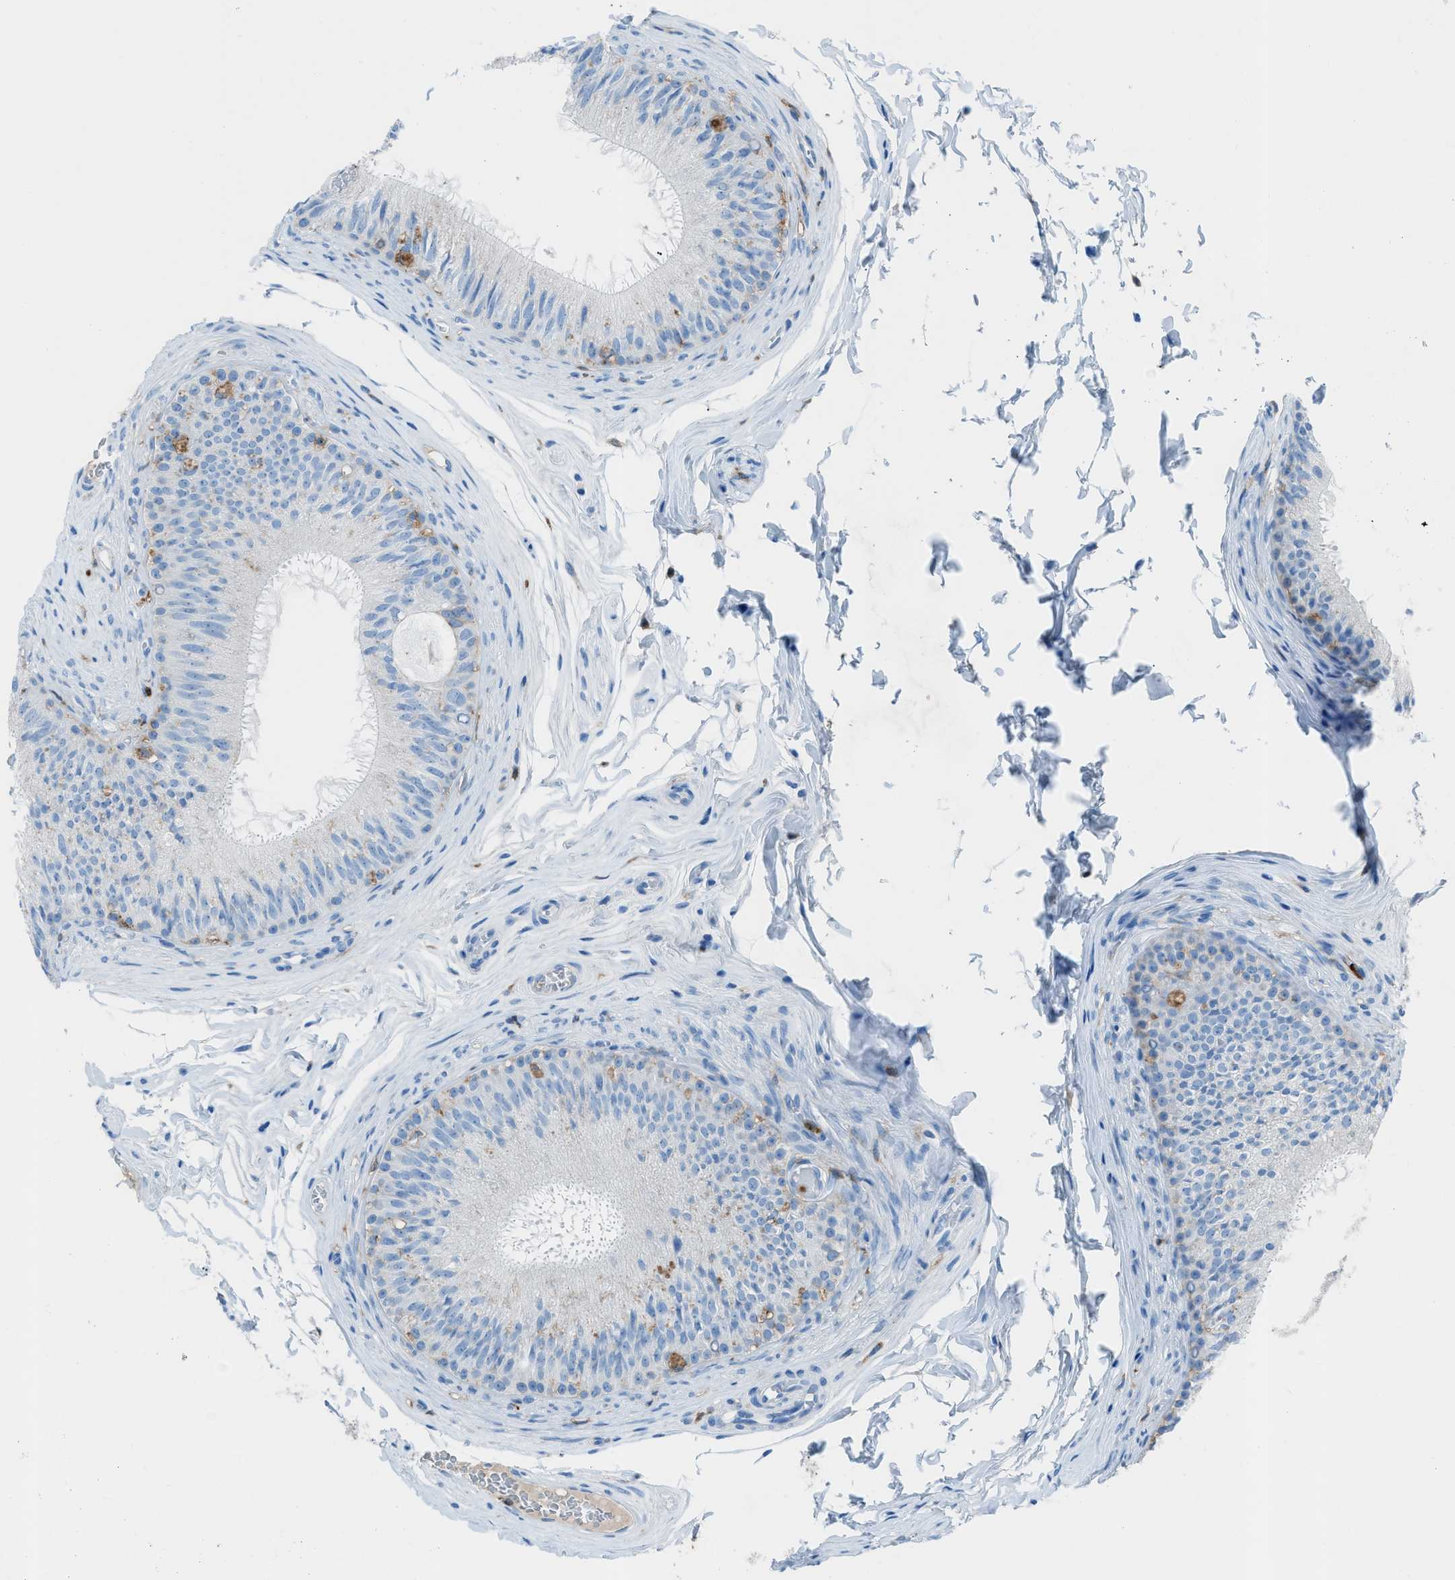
{"staining": {"intensity": "moderate", "quantity": "<25%", "location": "cytoplasmic/membranous"}, "tissue": "epididymis", "cell_type": "Glandular cells", "image_type": "normal", "snomed": [{"axis": "morphology", "description": "Normal tissue, NOS"}, {"axis": "topography", "description": "Testis"}, {"axis": "topography", "description": "Epididymis"}], "caption": "This histopathology image reveals normal epididymis stained with IHC to label a protein in brown. The cytoplasmic/membranous of glandular cells show moderate positivity for the protein. Nuclei are counter-stained blue.", "gene": "ITGB2", "patient": {"sex": "male", "age": 36}}